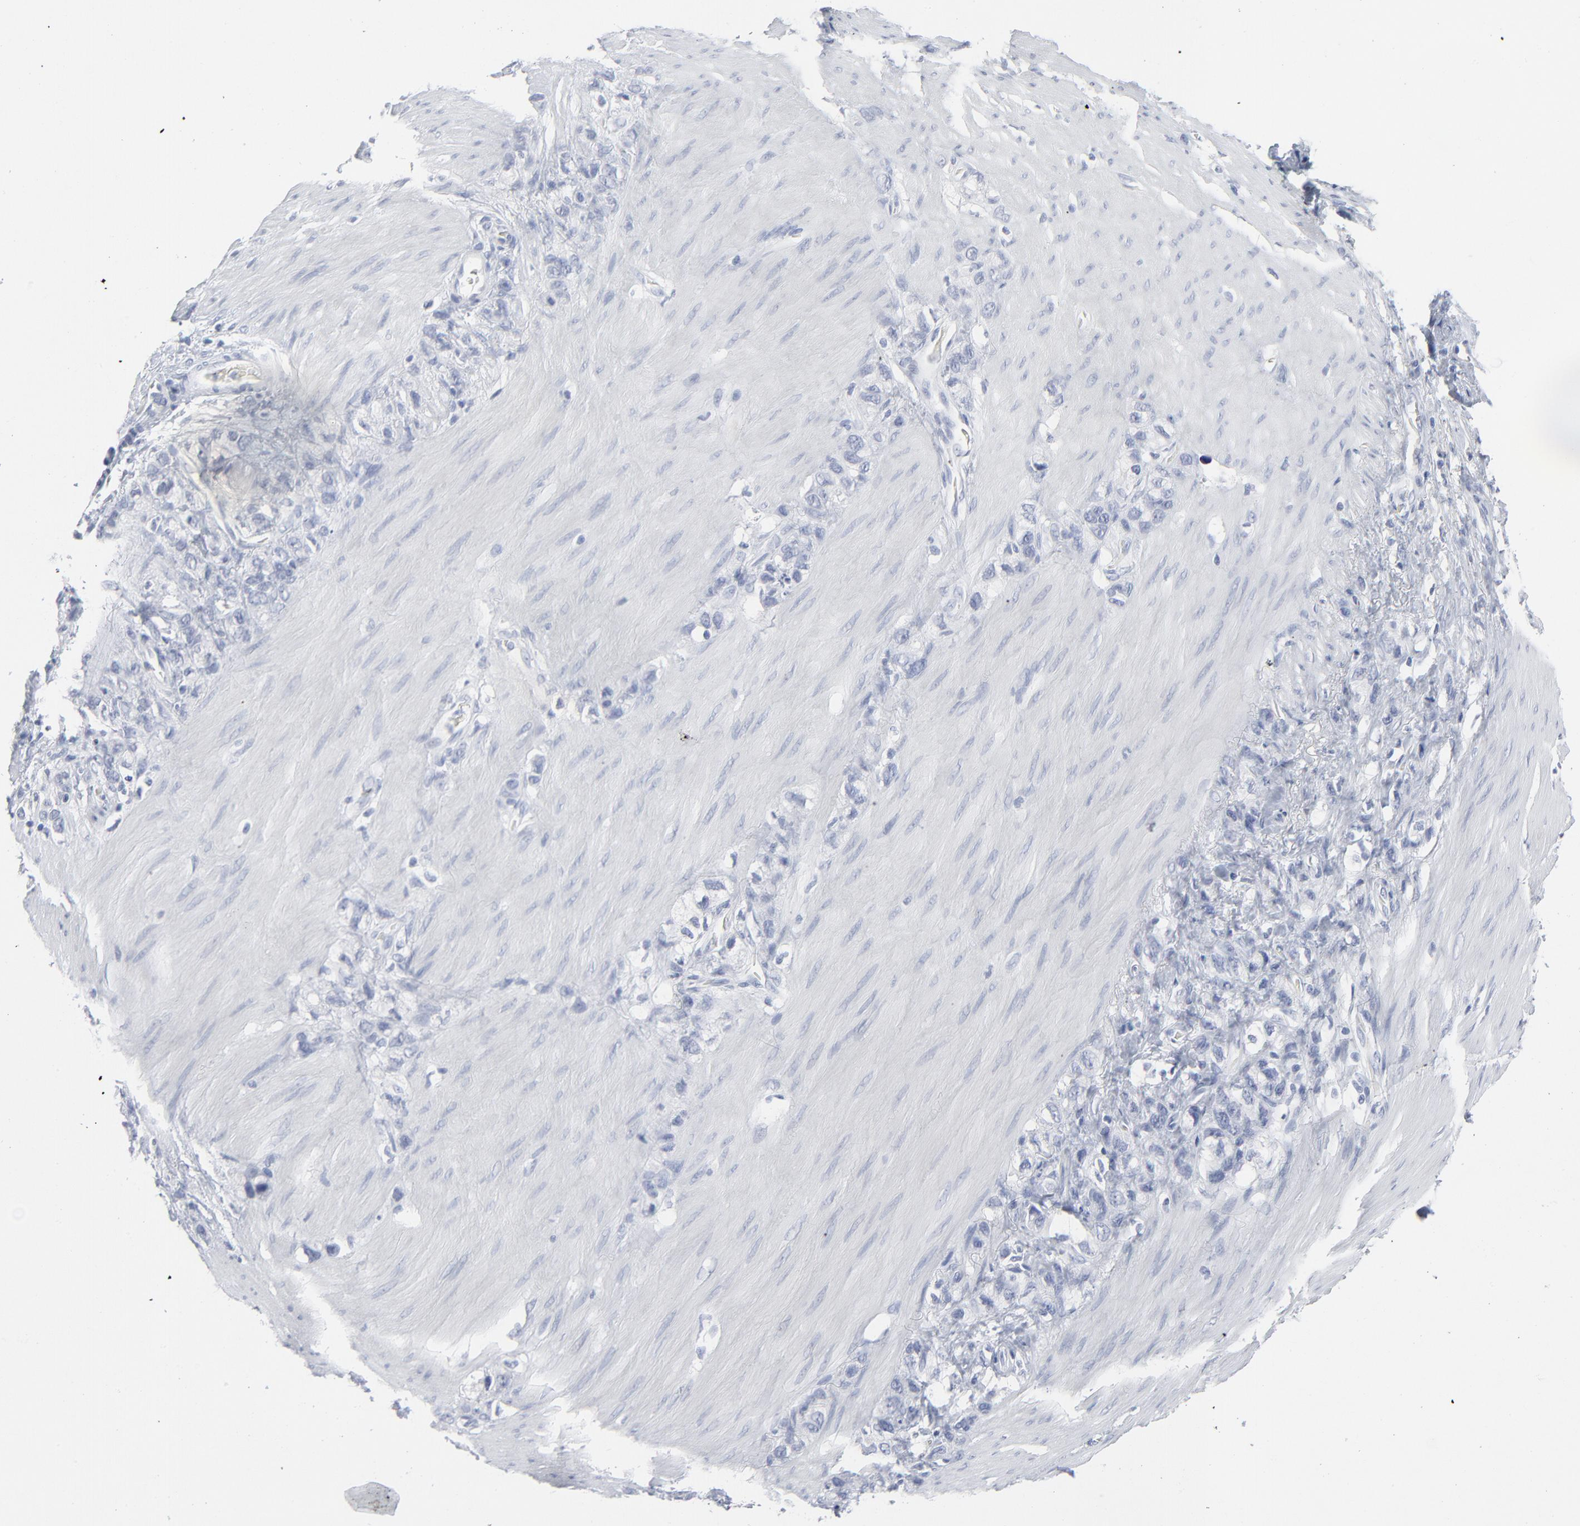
{"staining": {"intensity": "negative", "quantity": "none", "location": "none"}, "tissue": "stomach cancer", "cell_type": "Tumor cells", "image_type": "cancer", "snomed": [{"axis": "morphology", "description": "Normal tissue, NOS"}, {"axis": "morphology", "description": "Adenocarcinoma, NOS"}, {"axis": "morphology", "description": "Adenocarcinoma, High grade"}, {"axis": "topography", "description": "Stomach, upper"}, {"axis": "topography", "description": "Stomach"}], "caption": "This image is of stomach cancer (adenocarcinoma (high-grade)) stained with immunohistochemistry (IHC) to label a protein in brown with the nuclei are counter-stained blue. There is no staining in tumor cells.", "gene": "PAGE1", "patient": {"sex": "female", "age": 65}}